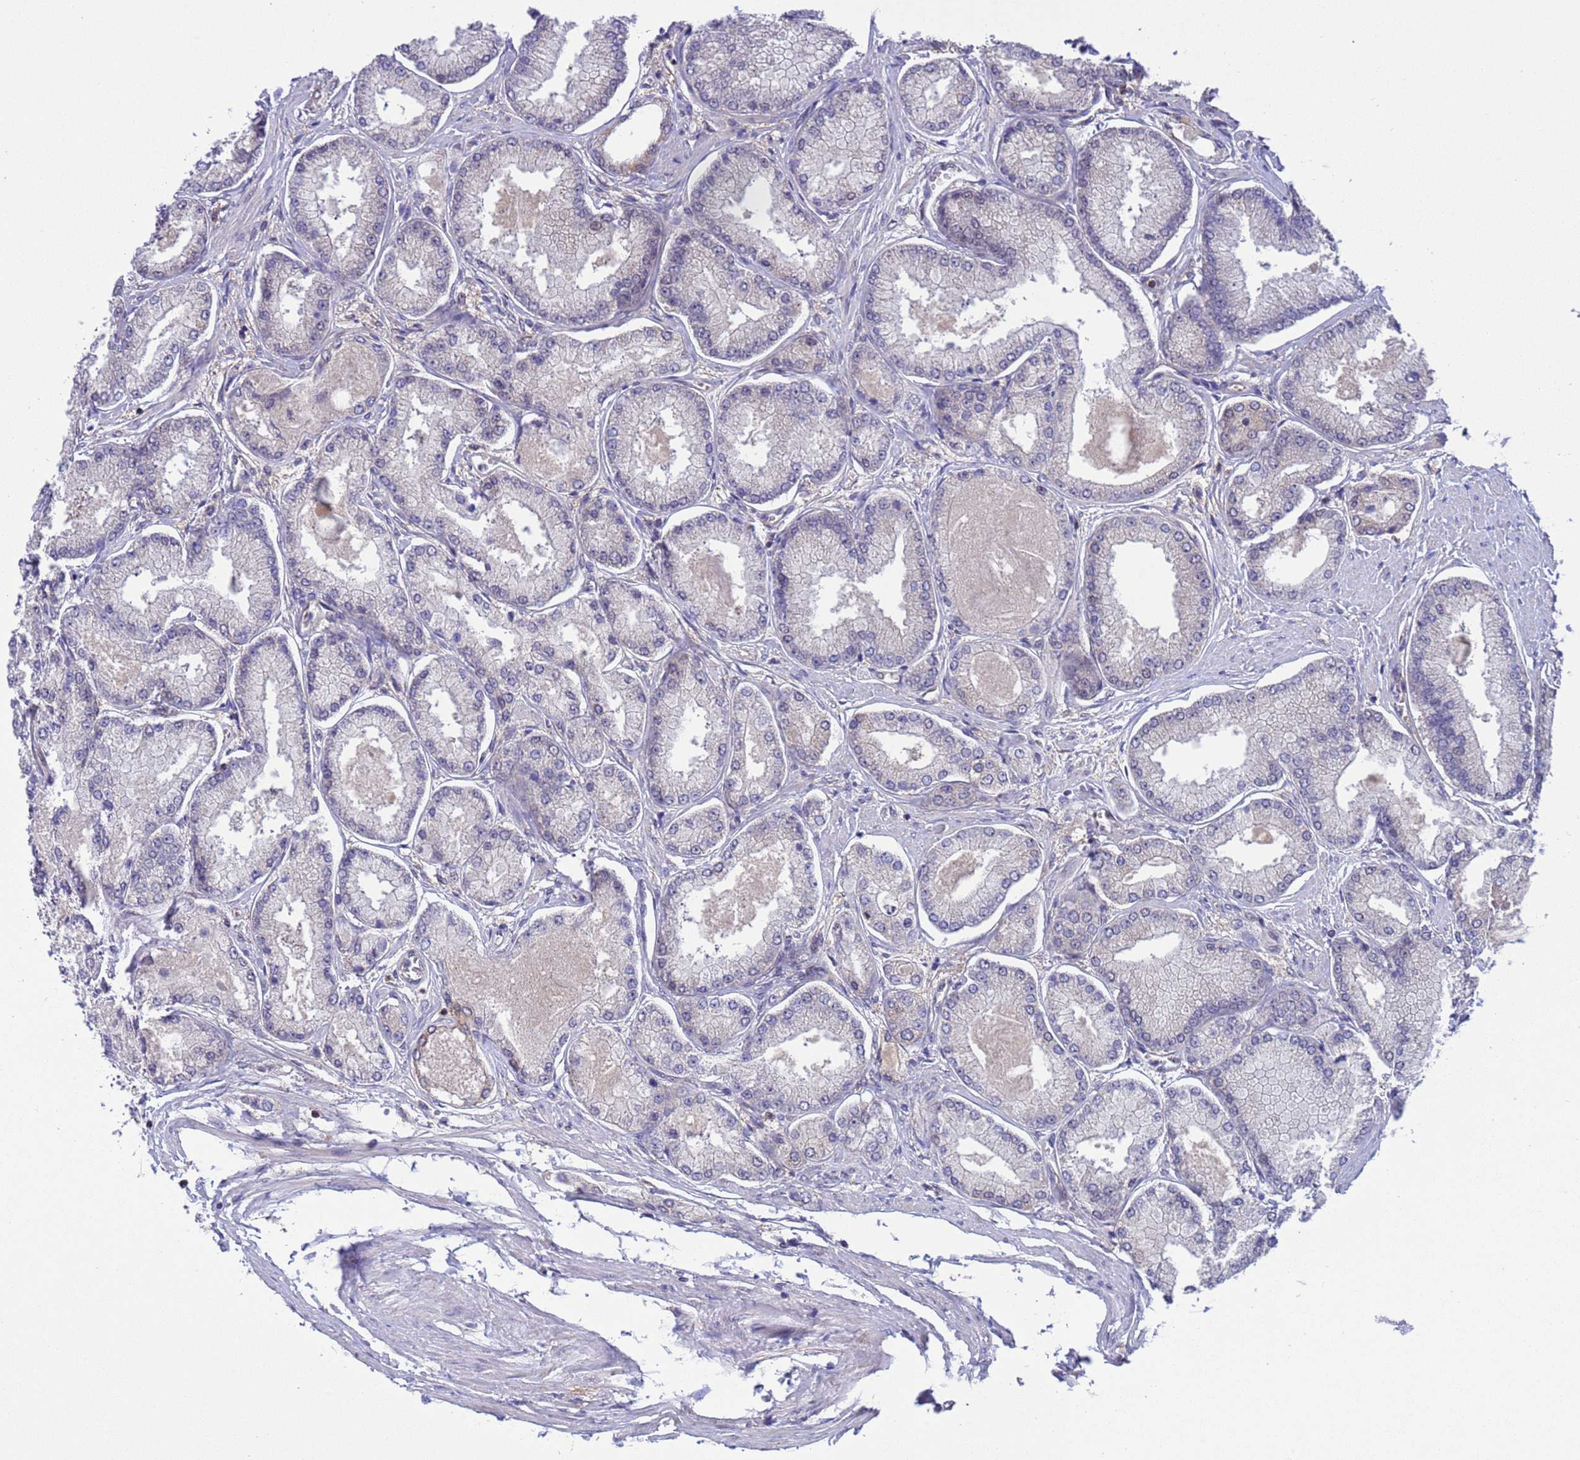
{"staining": {"intensity": "negative", "quantity": "none", "location": "none"}, "tissue": "prostate cancer", "cell_type": "Tumor cells", "image_type": "cancer", "snomed": [{"axis": "morphology", "description": "Adenocarcinoma, Low grade"}, {"axis": "topography", "description": "Prostate"}], "caption": "A micrograph of human adenocarcinoma (low-grade) (prostate) is negative for staining in tumor cells.", "gene": "GJA10", "patient": {"sex": "male", "age": 74}}